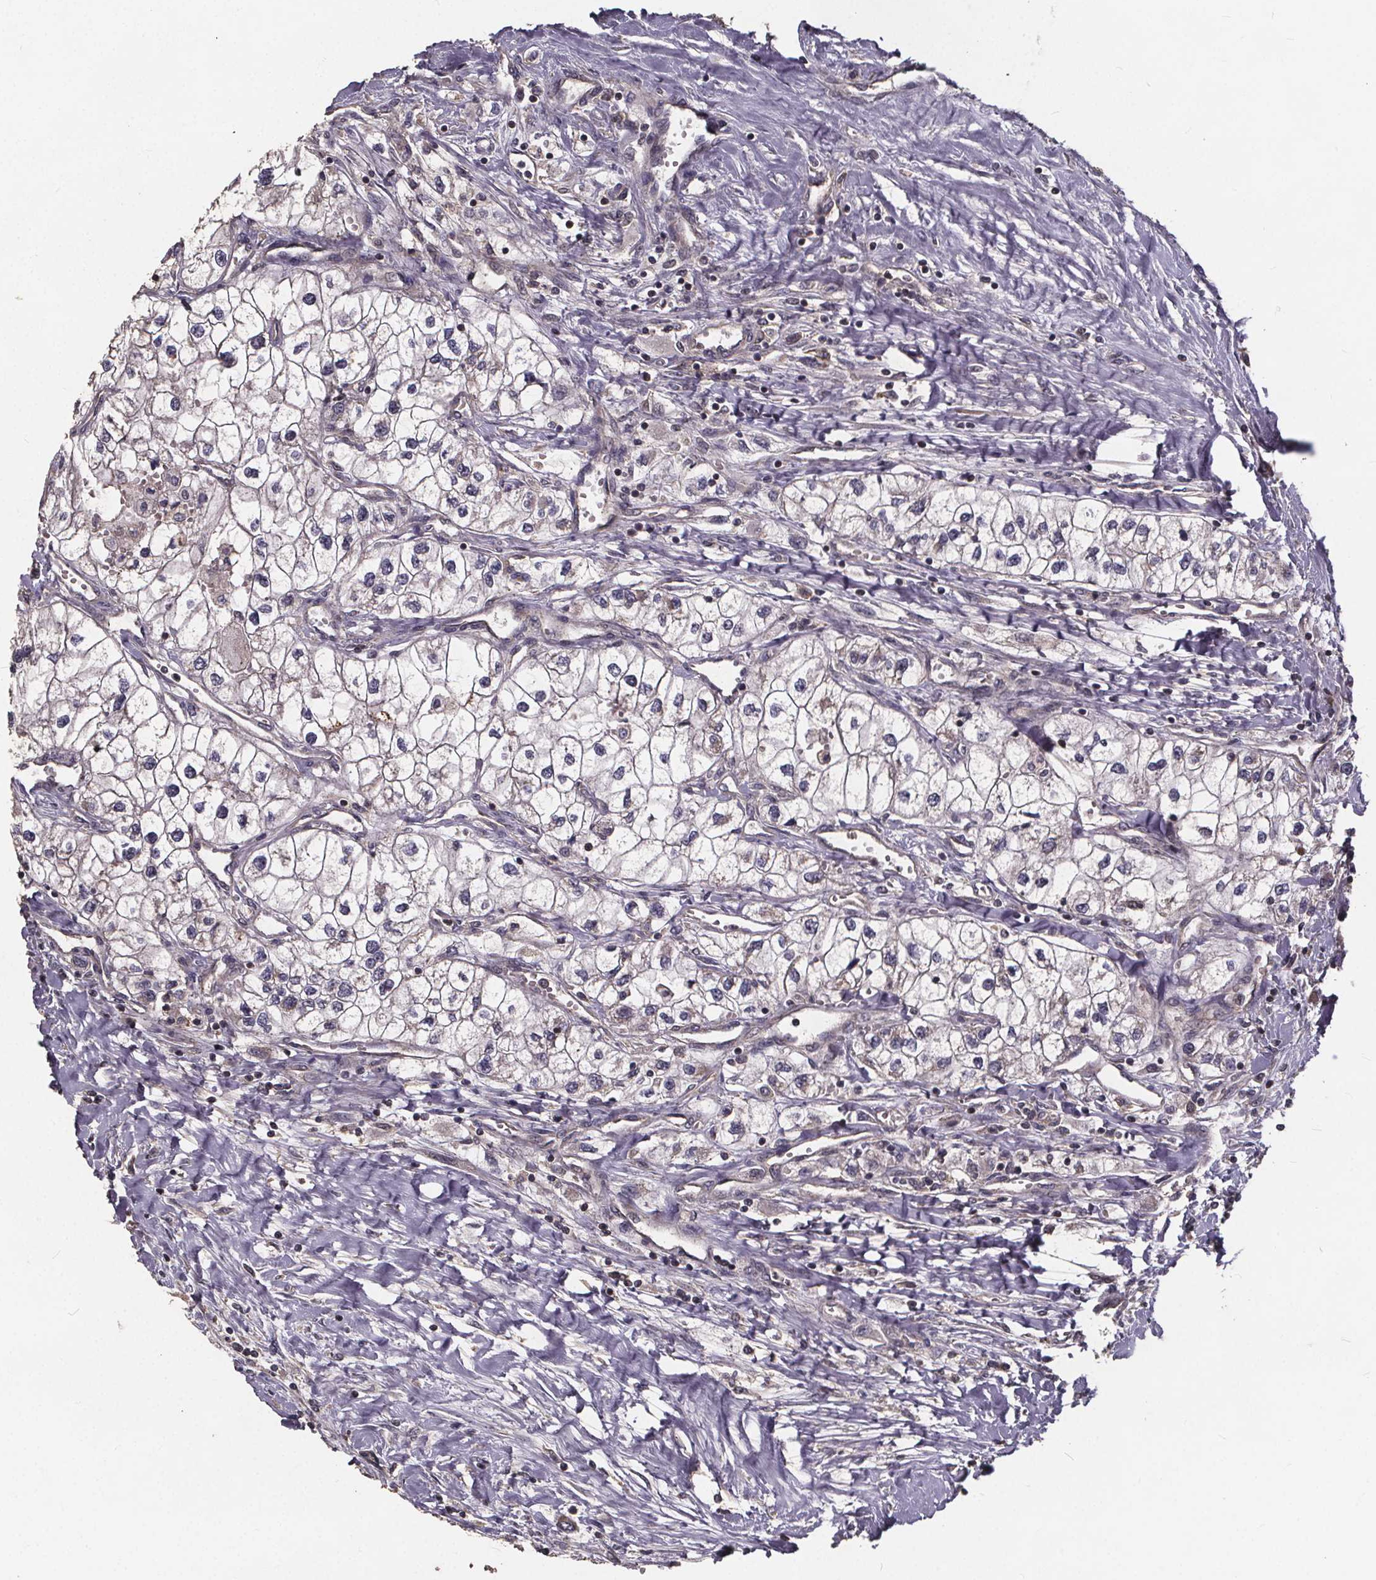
{"staining": {"intensity": "negative", "quantity": "none", "location": "none"}, "tissue": "renal cancer", "cell_type": "Tumor cells", "image_type": "cancer", "snomed": [{"axis": "morphology", "description": "Adenocarcinoma, NOS"}, {"axis": "topography", "description": "Kidney"}], "caption": "A histopathology image of human renal adenocarcinoma is negative for staining in tumor cells.", "gene": "YME1L1", "patient": {"sex": "male", "age": 59}}